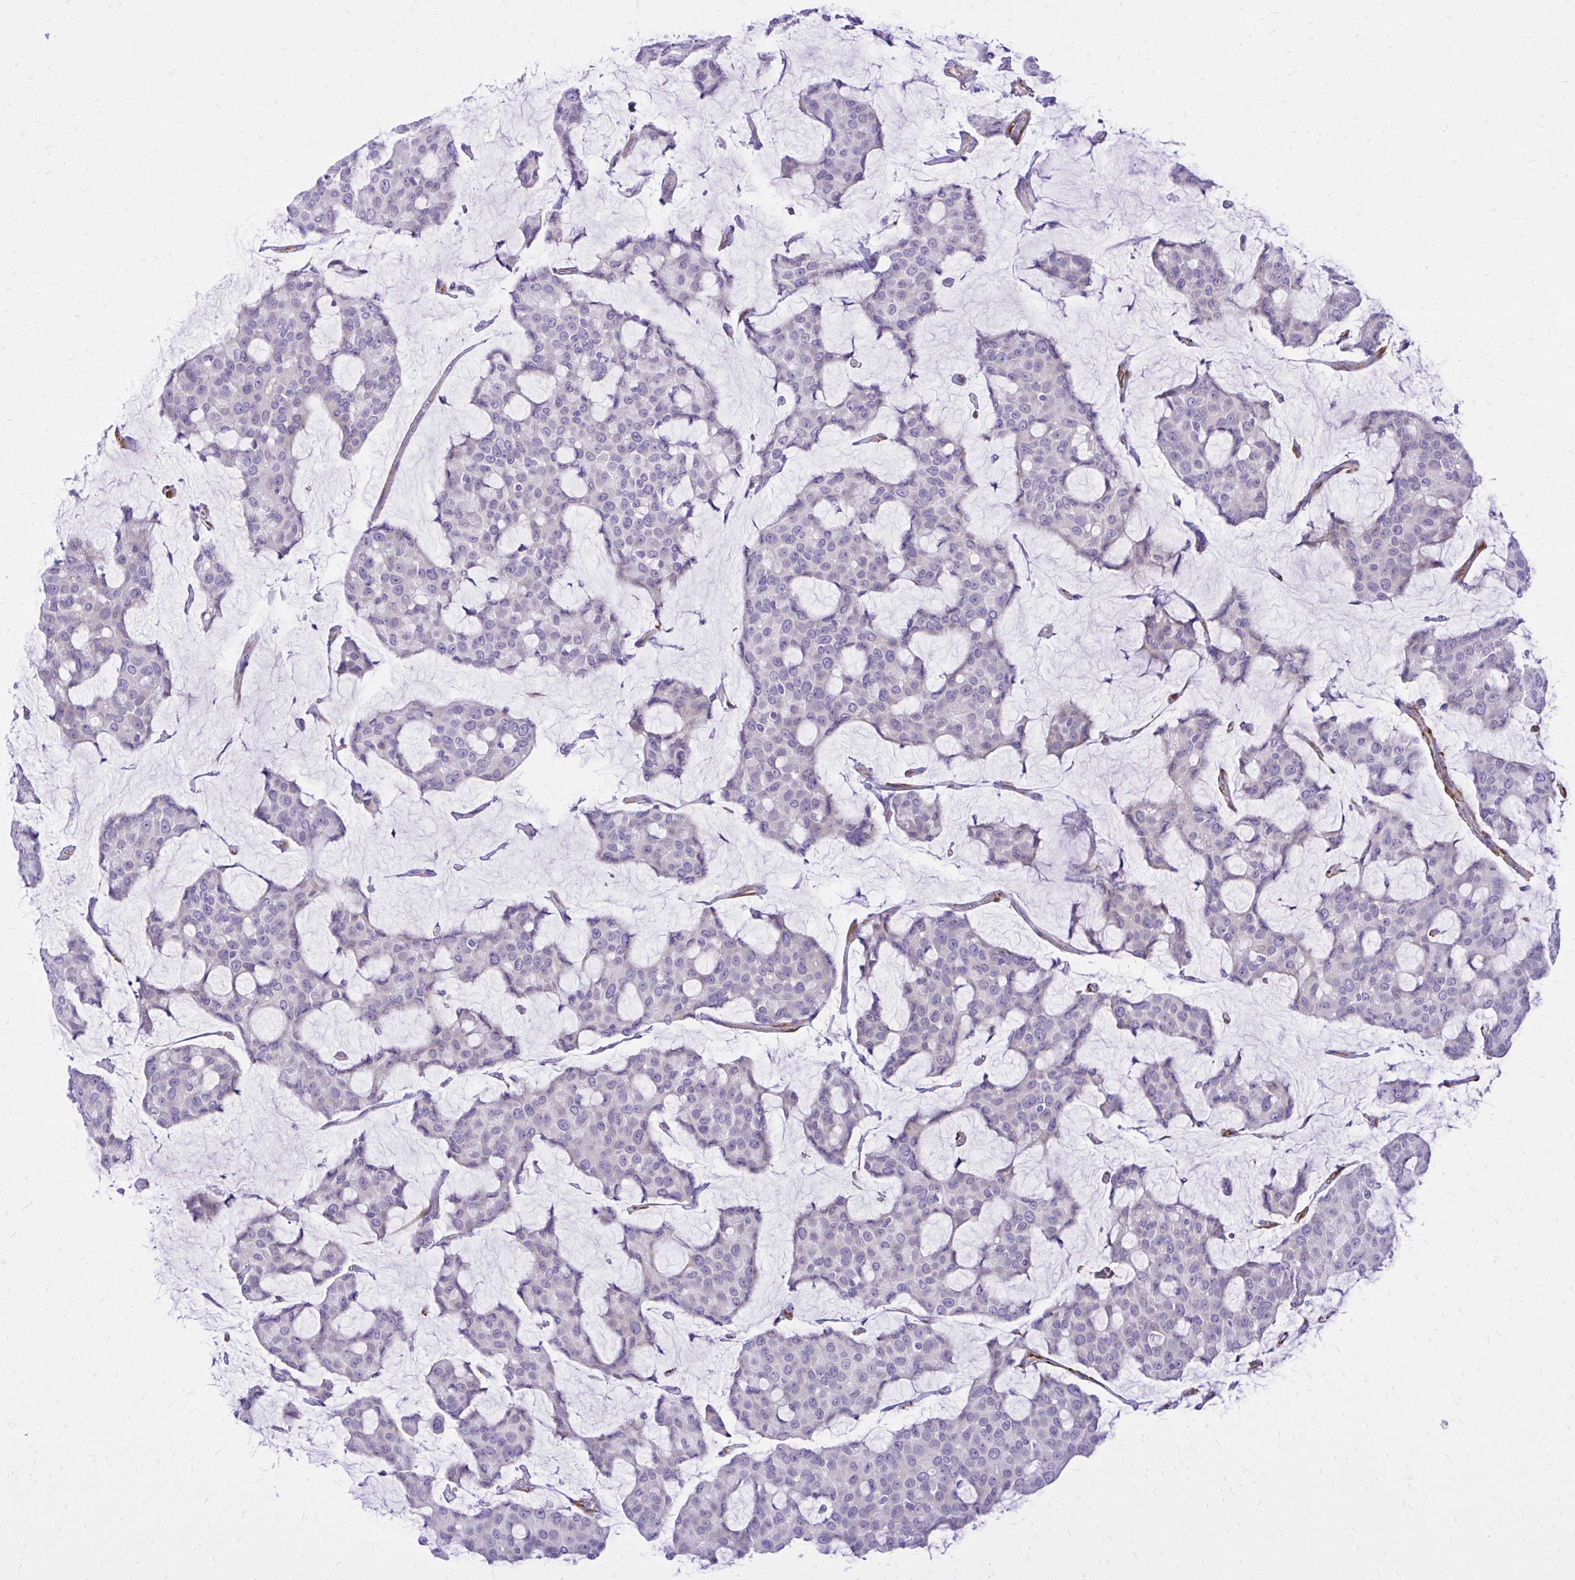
{"staining": {"intensity": "negative", "quantity": "none", "location": "none"}, "tissue": "breast cancer", "cell_type": "Tumor cells", "image_type": "cancer", "snomed": [{"axis": "morphology", "description": "Duct carcinoma"}, {"axis": "topography", "description": "Breast"}], "caption": "Immunohistochemical staining of invasive ductal carcinoma (breast) exhibits no significant staining in tumor cells.", "gene": "EPB41L1", "patient": {"sex": "female", "age": 91}}